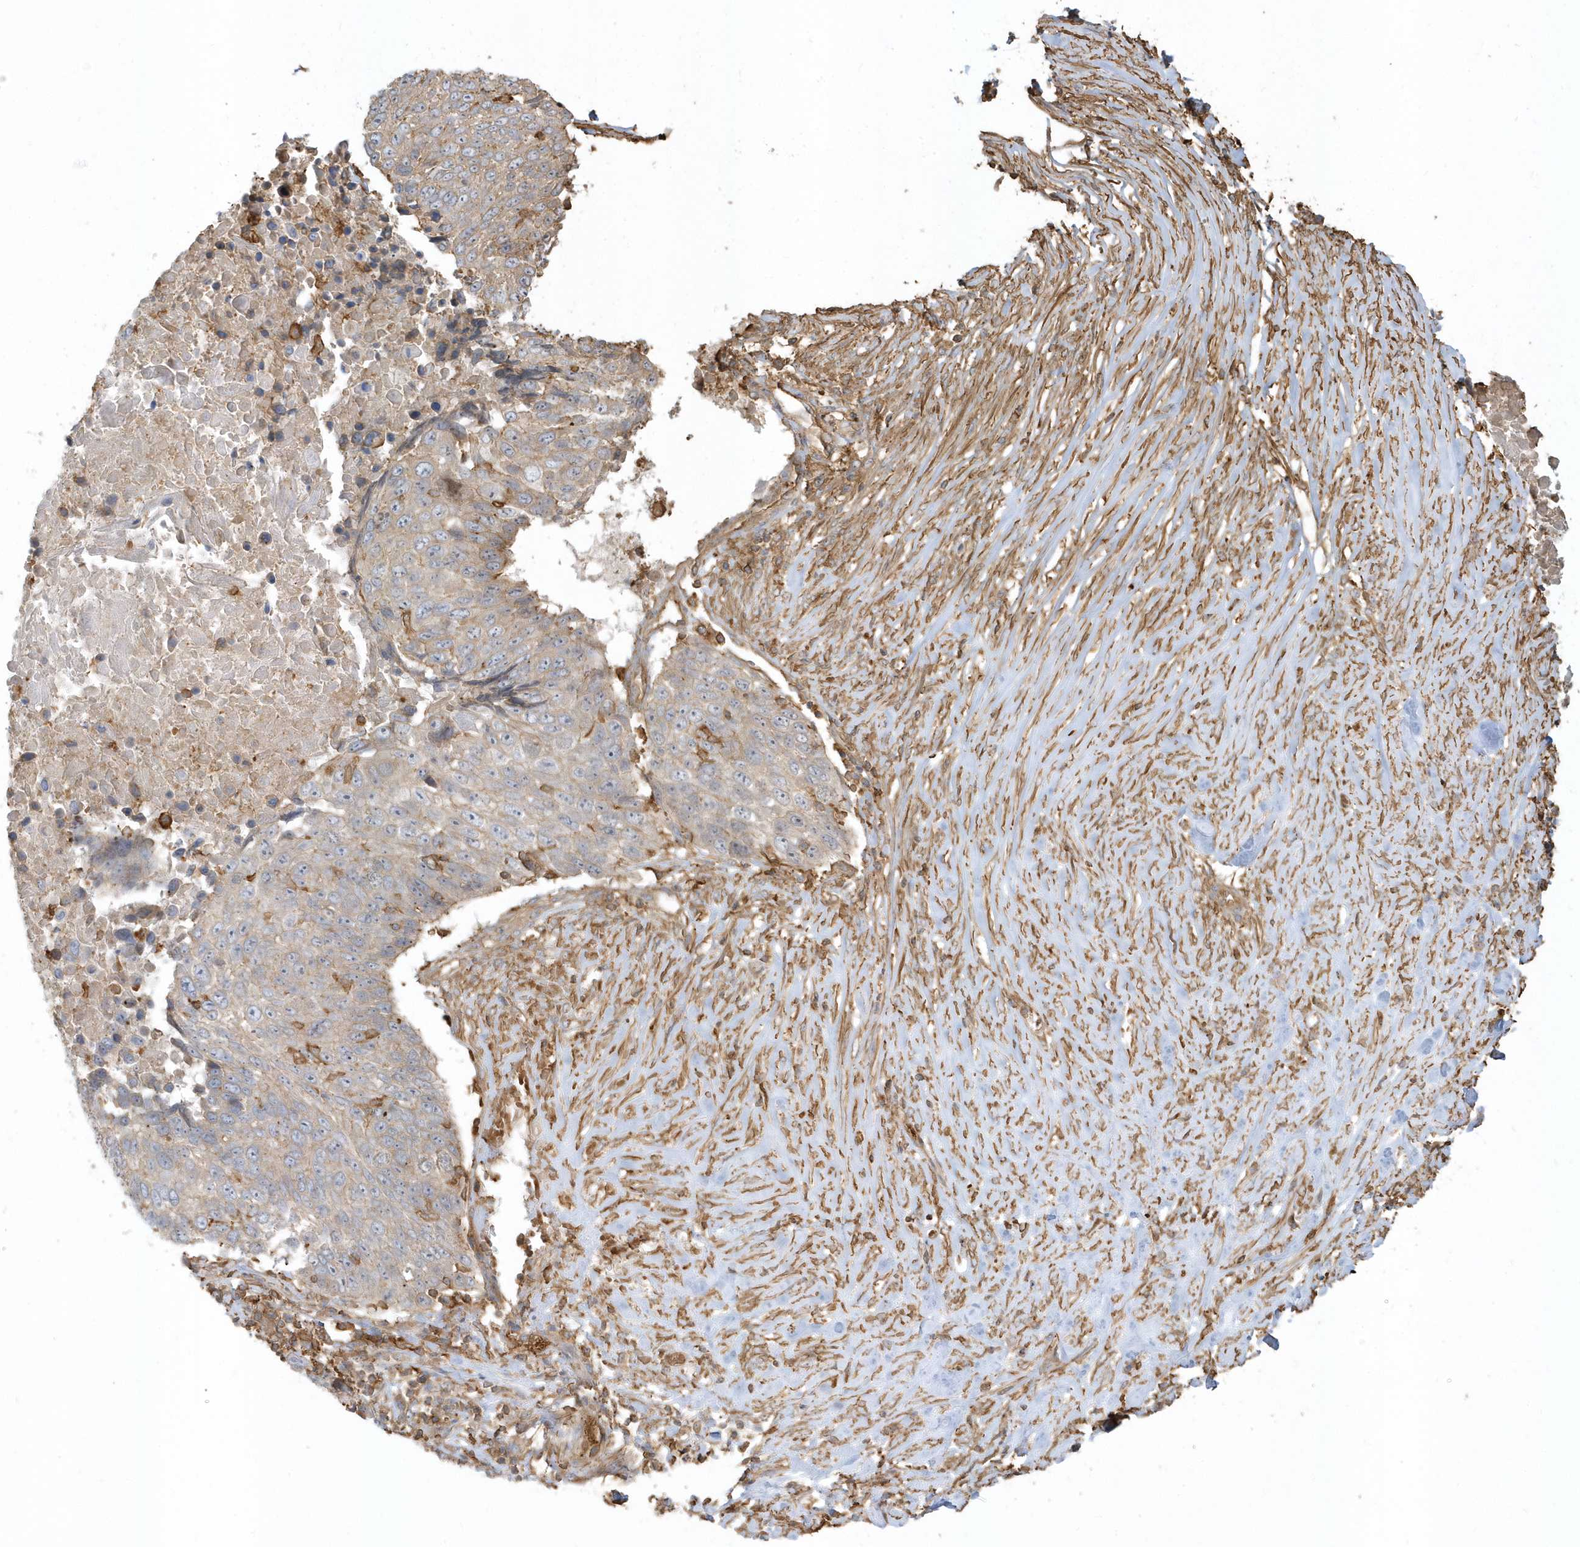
{"staining": {"intensity": "weak", "quantity": "25%-75%", "location": "cytoplasmic/membranous"}, "tissue": "lung cancer", "cell_type": "Tumor cells", "image_type": "cancer", "snomed": [{"axis": "morphology", "description": "Squamous cell carcinoma, NOS"}, {"axis": "topography", "description": "Lung"}], "caption": "The image displays a brown stain indicating the presence of a protein in the cytoplasmic/membranous of tumor cells in lung cancer (squamous cell carcinoma). The staining was performed using DAB to visualize the protein expression in brown, while the nuclei were stained in blue with hematoxylin (Magnification: 20x).", "gene": "ZBTB8A", "patient": {"sex": "male", "age": 66}}